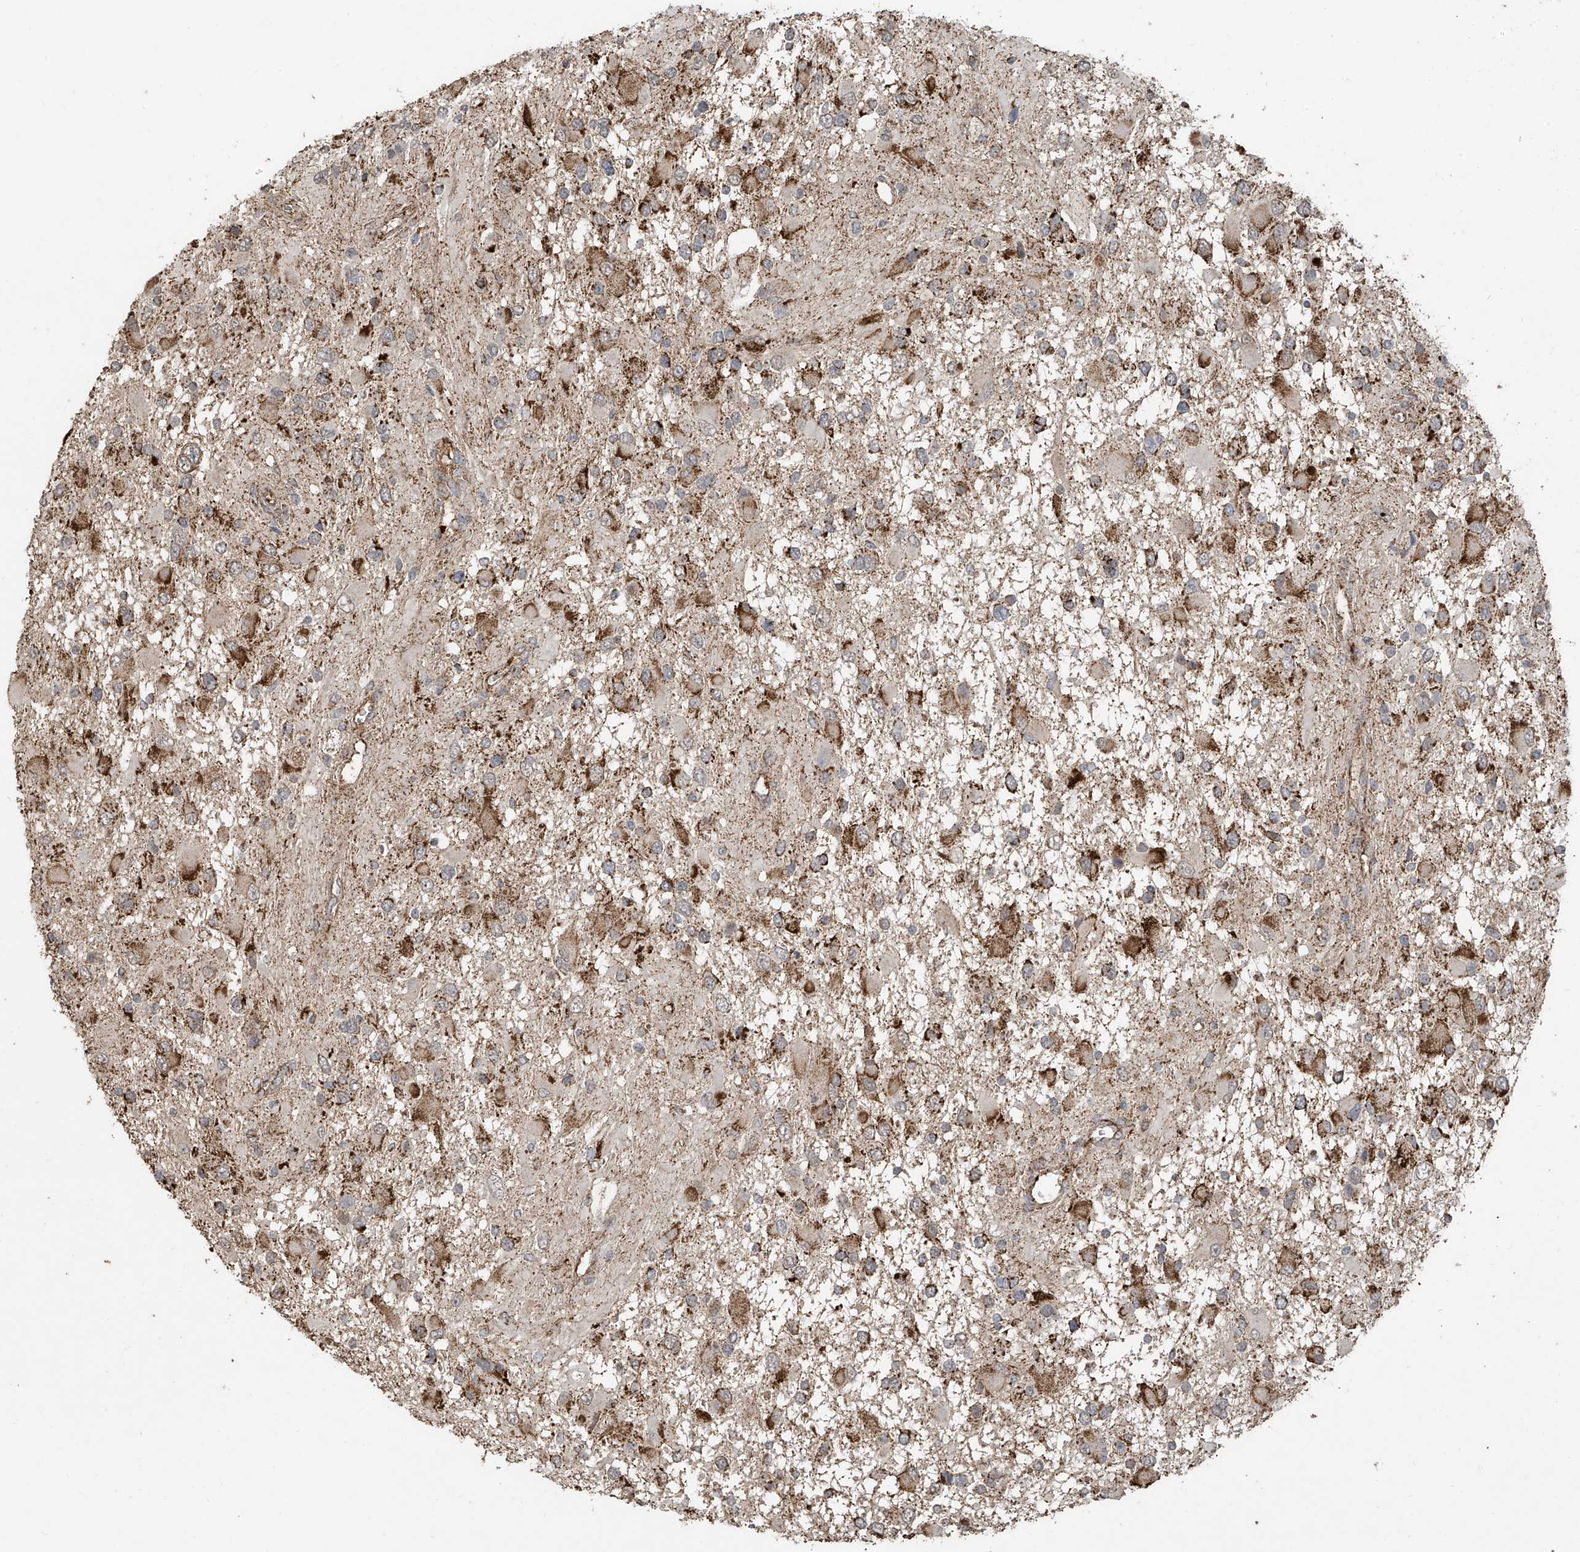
{"staining": {"intensity": "moderate", "quantity": ">75%", "location": "cytoplasmic/membranous"}, "tissue": "glioma", "cell_type": "Tumor cells", "image_type": "cancer", "snomed": [{"axis": "morphology", "description": "Glioma, malignant, High grade"}, {"axis": "topography", "description": "Brain"}], "caption": "Immunohistochemical staining of glioma reveals moderate cytoplasmic/membranous protein positivity in approximately >75% of tumor cells. Using DAB (3,3'-diaminobenzidine) (brown) and hematoxylin (blue) stains, captured at high magnification using brightfield microscopy.", "gene": "UQCC1", "patient": {"sex": "male", "age": 53}}